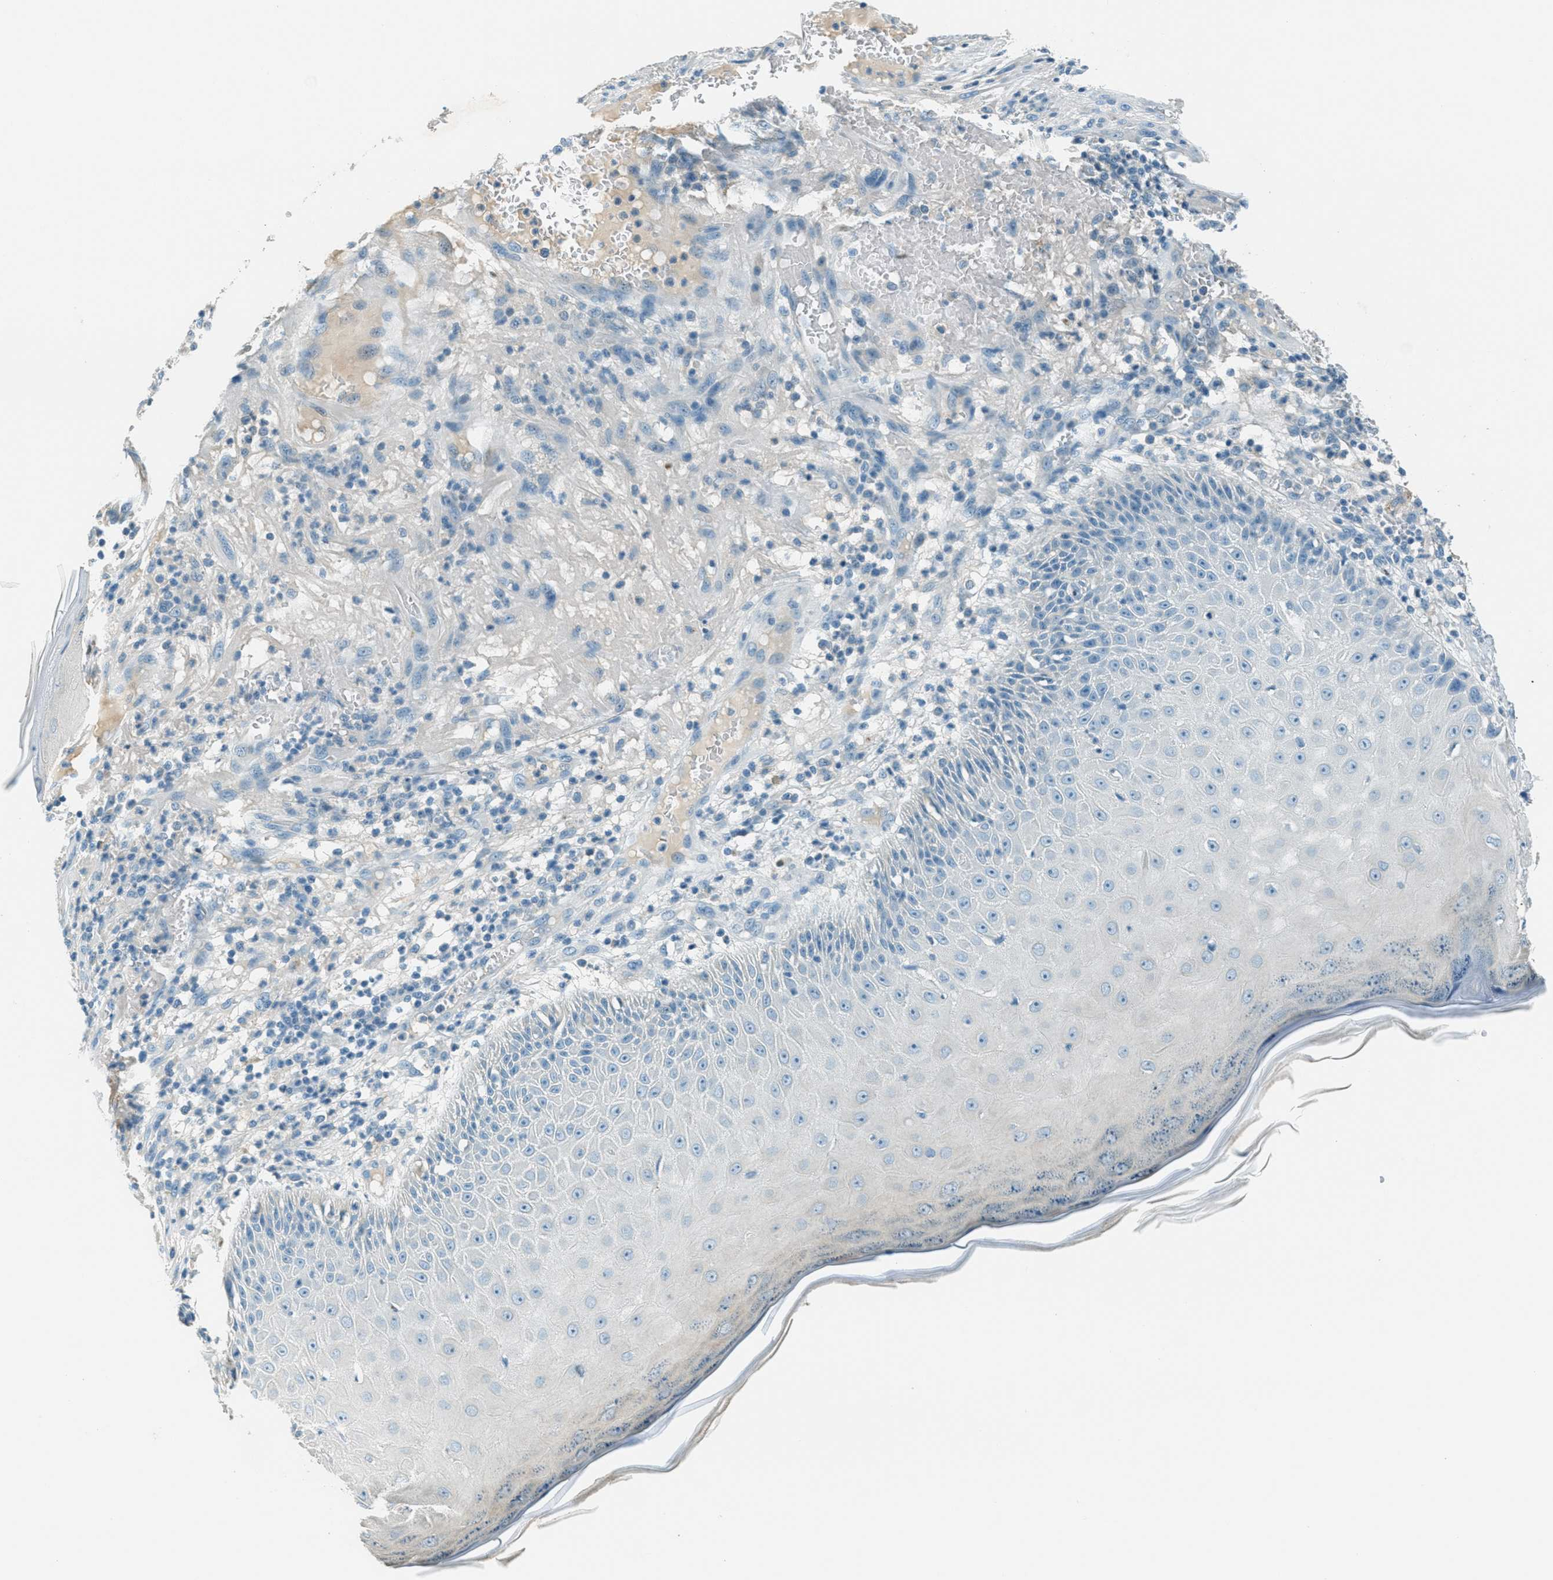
{"staining": {"intensity": "negative", "quantity": "none", "location": "none"}, "tissue": "skin cancer", "cell_type": "Tumor cells", "image_type": "cancer", "snomed": [{"axis": "morphology", "description": "Squamous cell carcinoma, NOS"}, {"axis": "topography", "description": "Skin"}], "caption": "Immunohistochemistry (IHC) photomicrograph of neoplastic tissue: squamous cell carcinoma (skin) stained with DAB (3,3'-diaminobenzidine) displays no significant protein positivity in tumor cells.", "gene": "MSLN", "patient": {"sex": "female", "age": 80}}